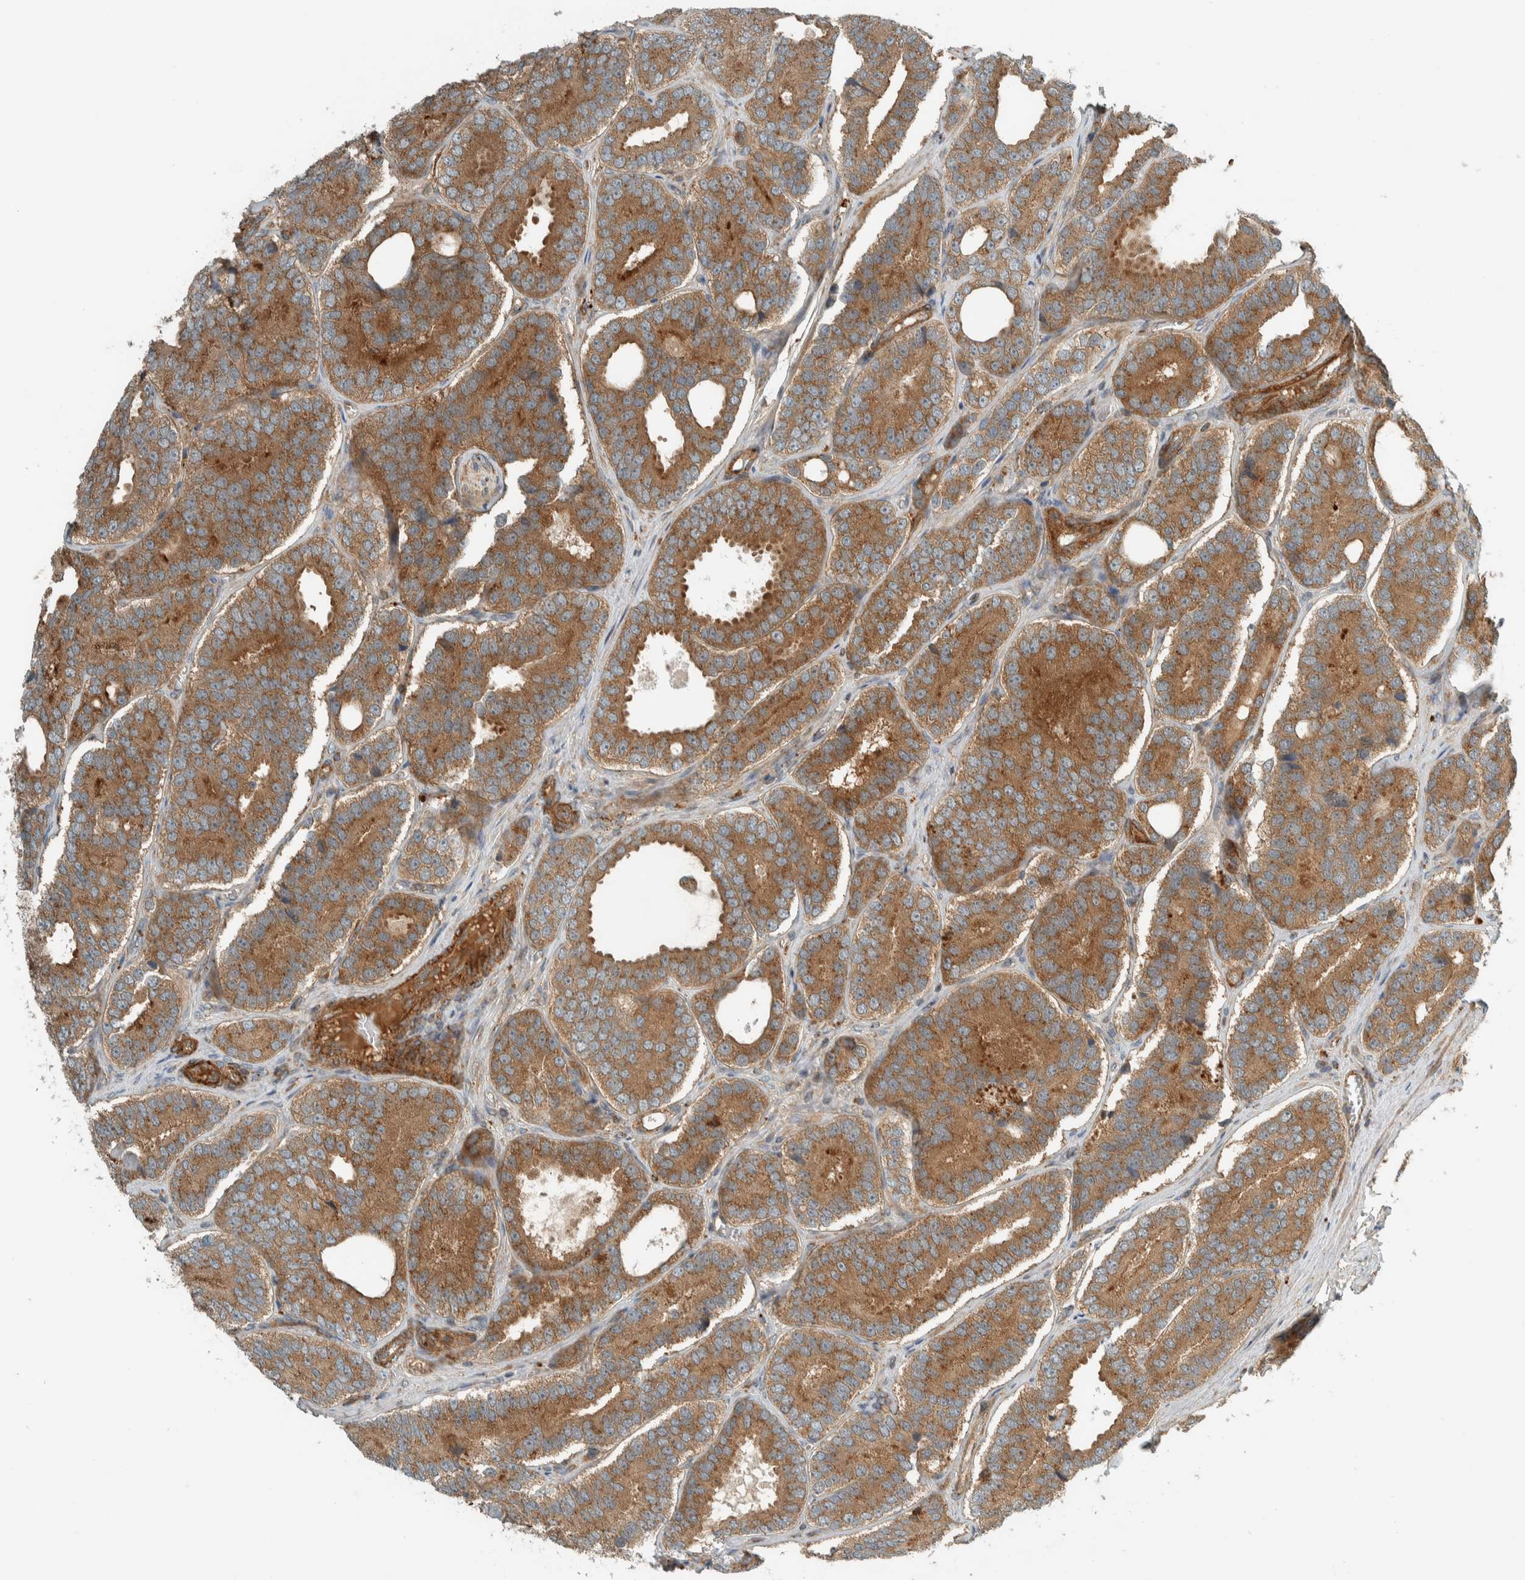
{"staining": {"intensity": "moderate", "quantity": ">75%", "location": "cytoplasmic/membranous"}, "tissue": "prostate cancer", "cell_type": "Tumor cells", "image_type": "cancer", "snomed": [{"axis": "morphology", "description": "Adenocarcinoma, High grade"}, {"axis": "topography", "description": "Prostate"}], "caption": "This is a micrograph of immunohistochemistry staining of prostate high-grade adenocarcinoma, which shows moderate positivity in the cytoplasmic/membranous of tumor cells.", "gene": "EXOC7", "patient": {"sex": "male", "age": 56}}